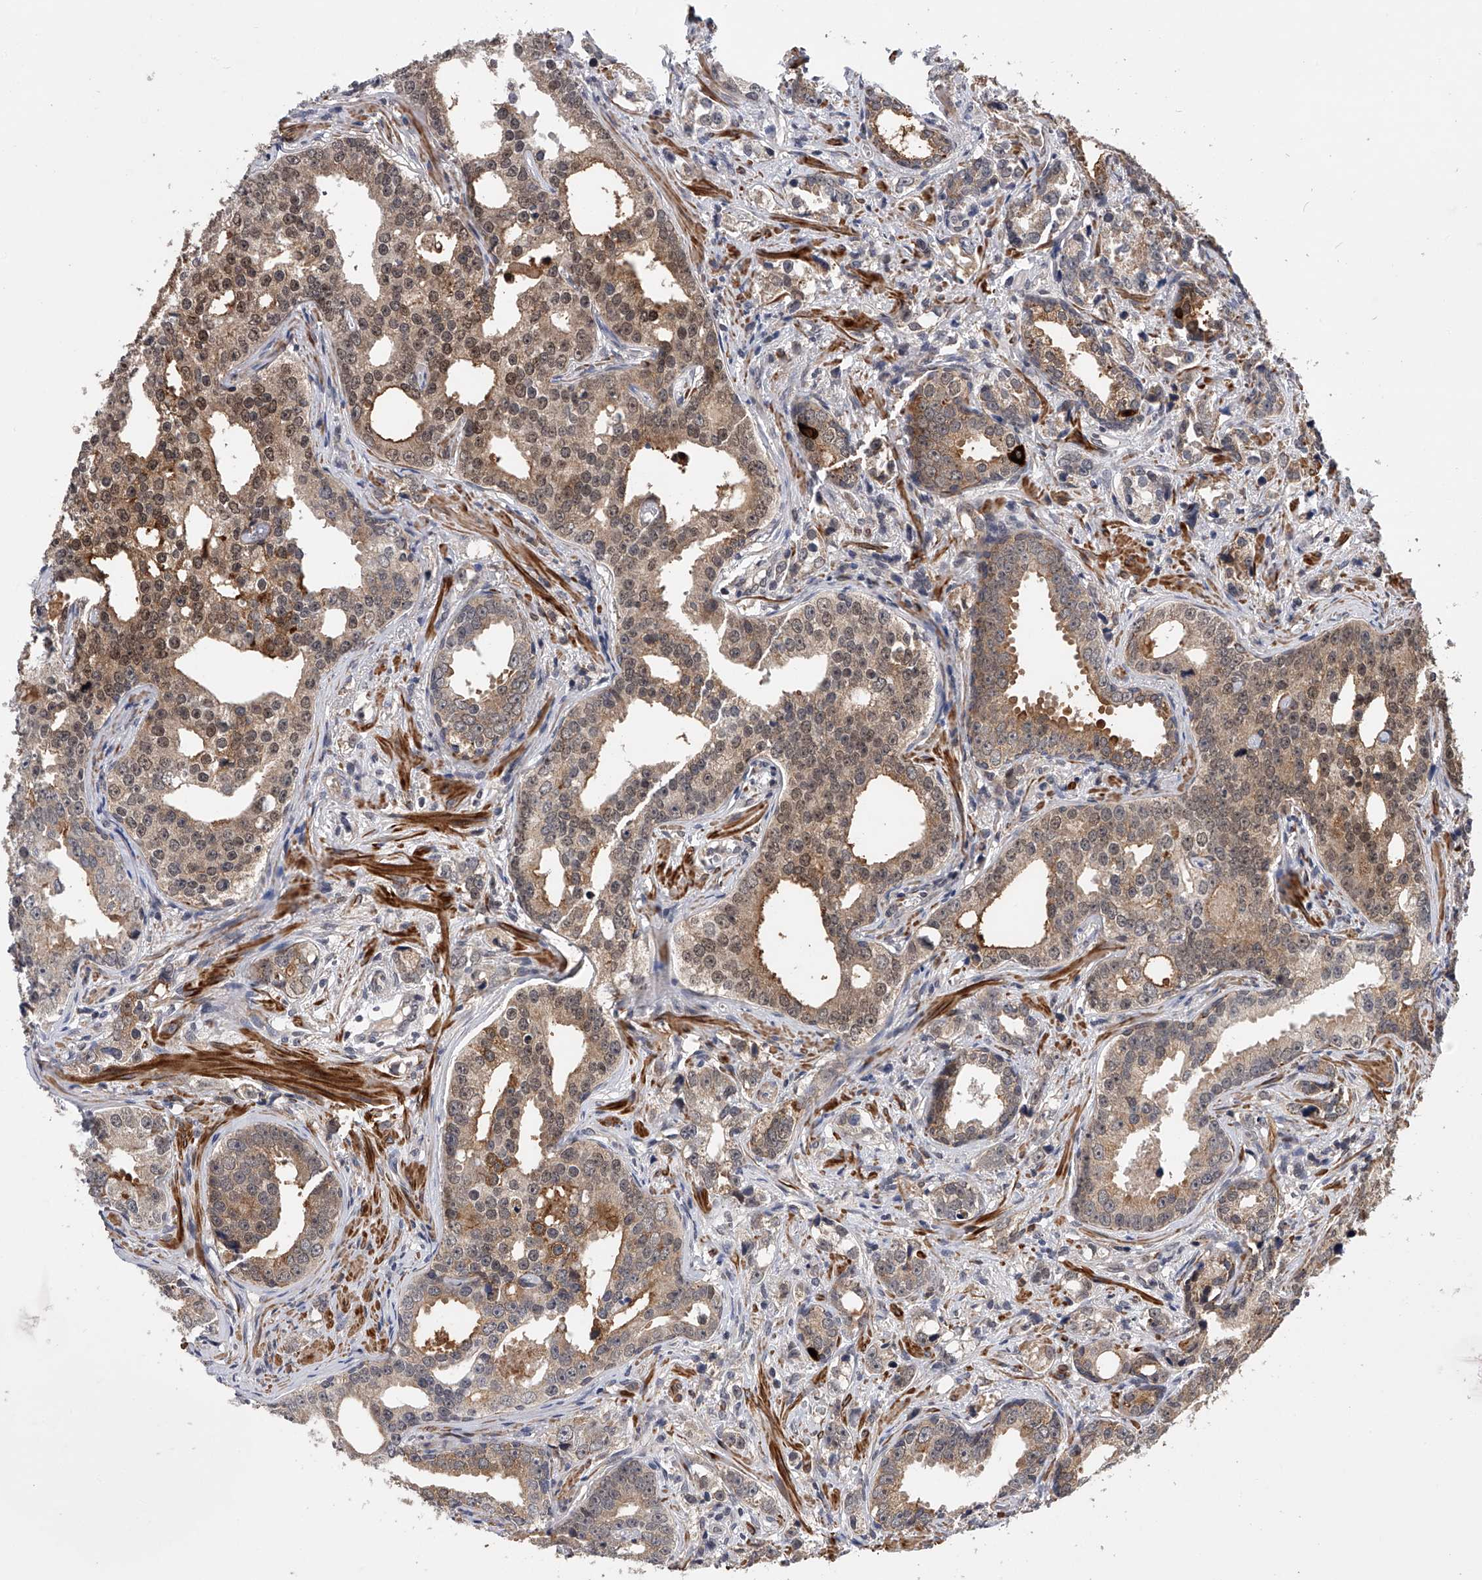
{"staining": {"intensity": "moderate", "quantity": ">75%", "location": "cytoplasmic/membranous"}, "tissue": "prostate cancer", "cell_type": "Tumor cells", "image_type": "cancer", "snomed": [{"axis": "morphology", "description": "Adenocarcinoma, High grade"}, {"axis": "topography", "description": "Prostate"}], "caption": "The histopathology image shows staining of prostate adenocarcinoma (high-grade), revealing moderate cytoplasmic/membranous protein expression (brown color) within tumor cells.", "gene": "SPOCK1", "patient": {"sex": "male", "age": 62}}